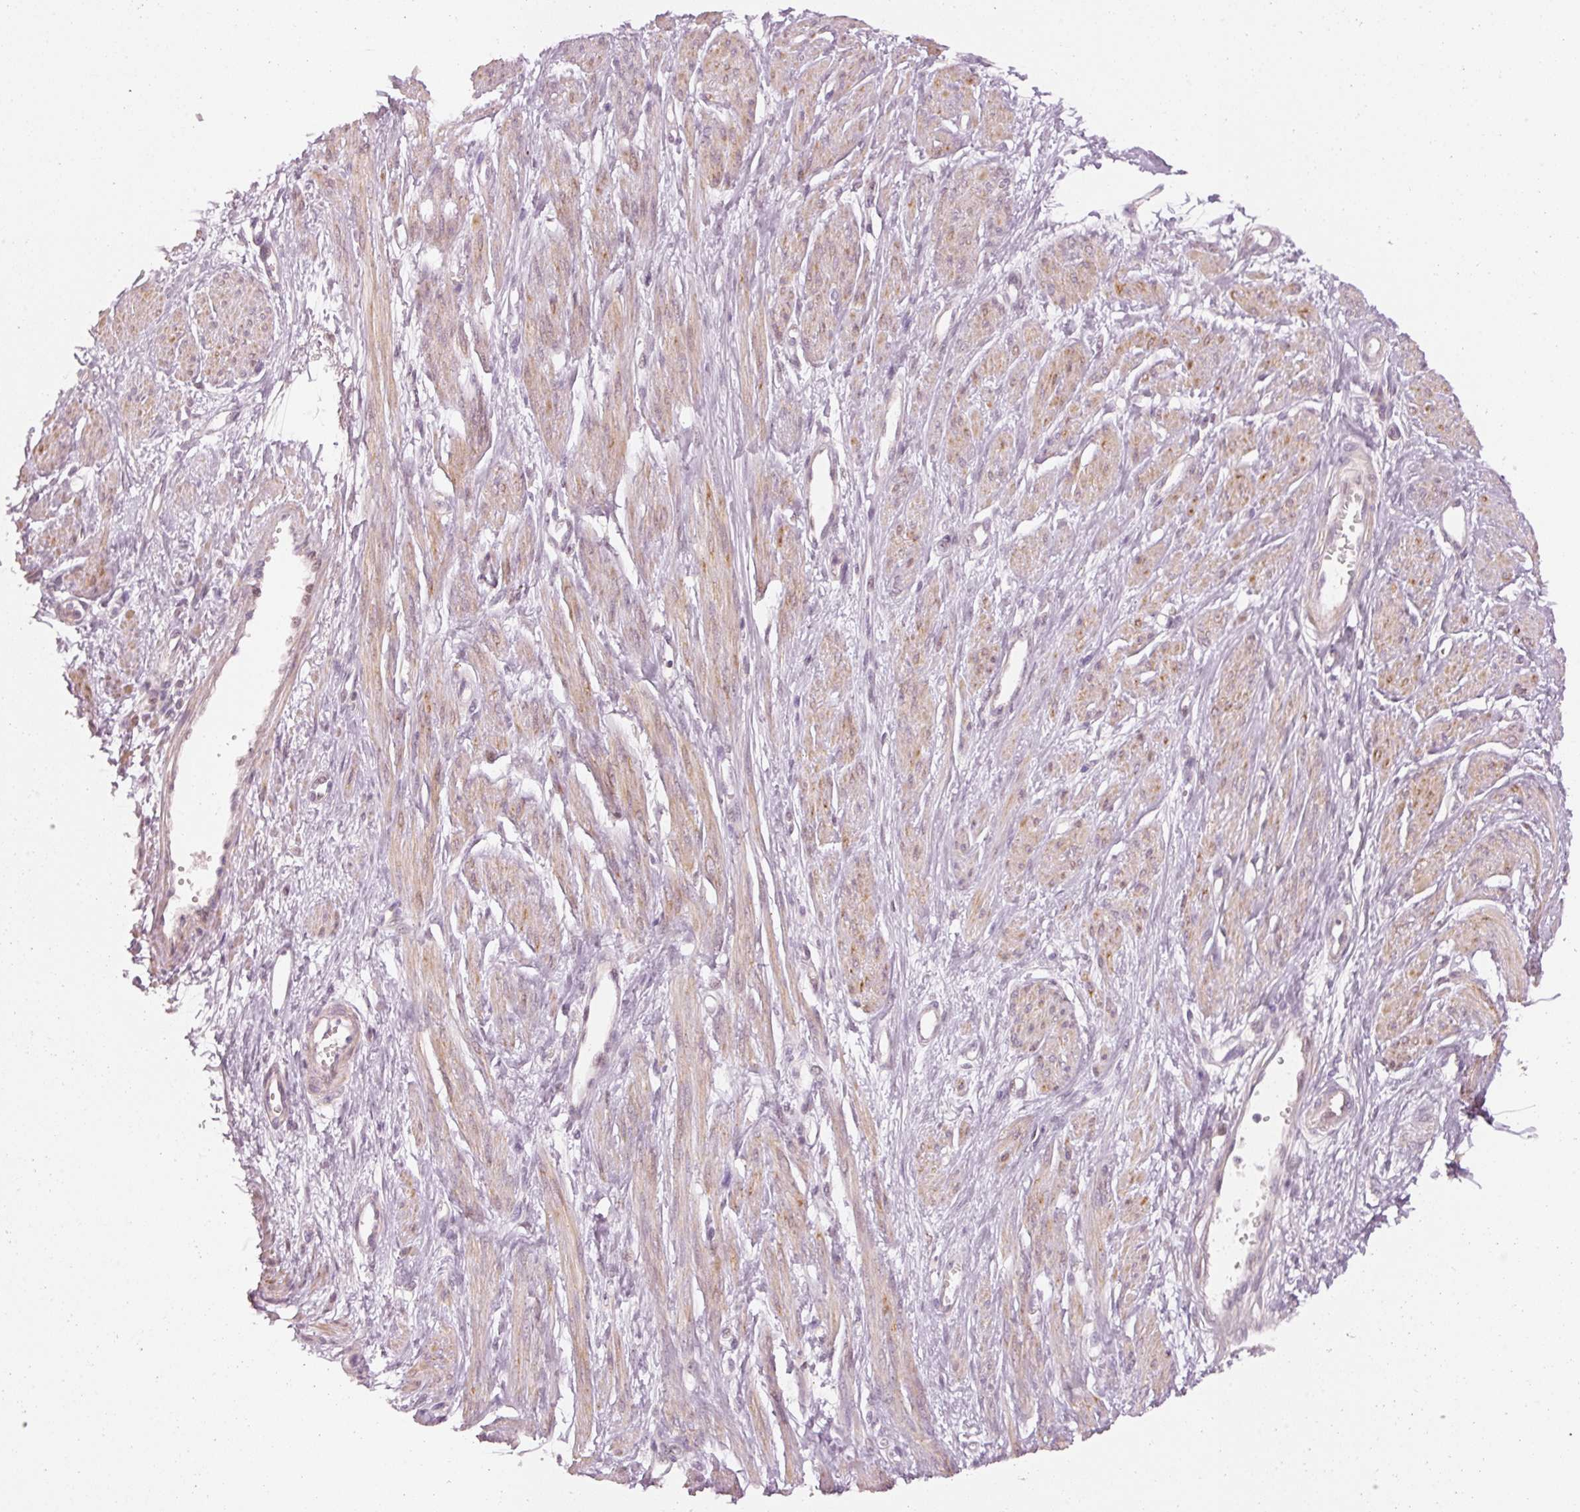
{"staining": {"intensity": "moderate", "quantity": ">75%", "location": "cytoplasmic/membranous"}, "tissue": "smooth muscle", "cell_type": "Smooth muscle cells", "image_type": "normal", "snomed": [{"axis": "morphology", "description": "Normal tissue, NOS"}, {"axis": "topography", "description": "Smooth muscle"}, {"axis": "topography", "description": "Uterus"}], "caption": "Smooth muscle stained with a brown dye demonstrates moderate cytoplasmic/membranous positive staining in approximately >75% of smooth muscle cells.", "gene": "DAPP1", "patient": {"sex": "female", "age": 39}}